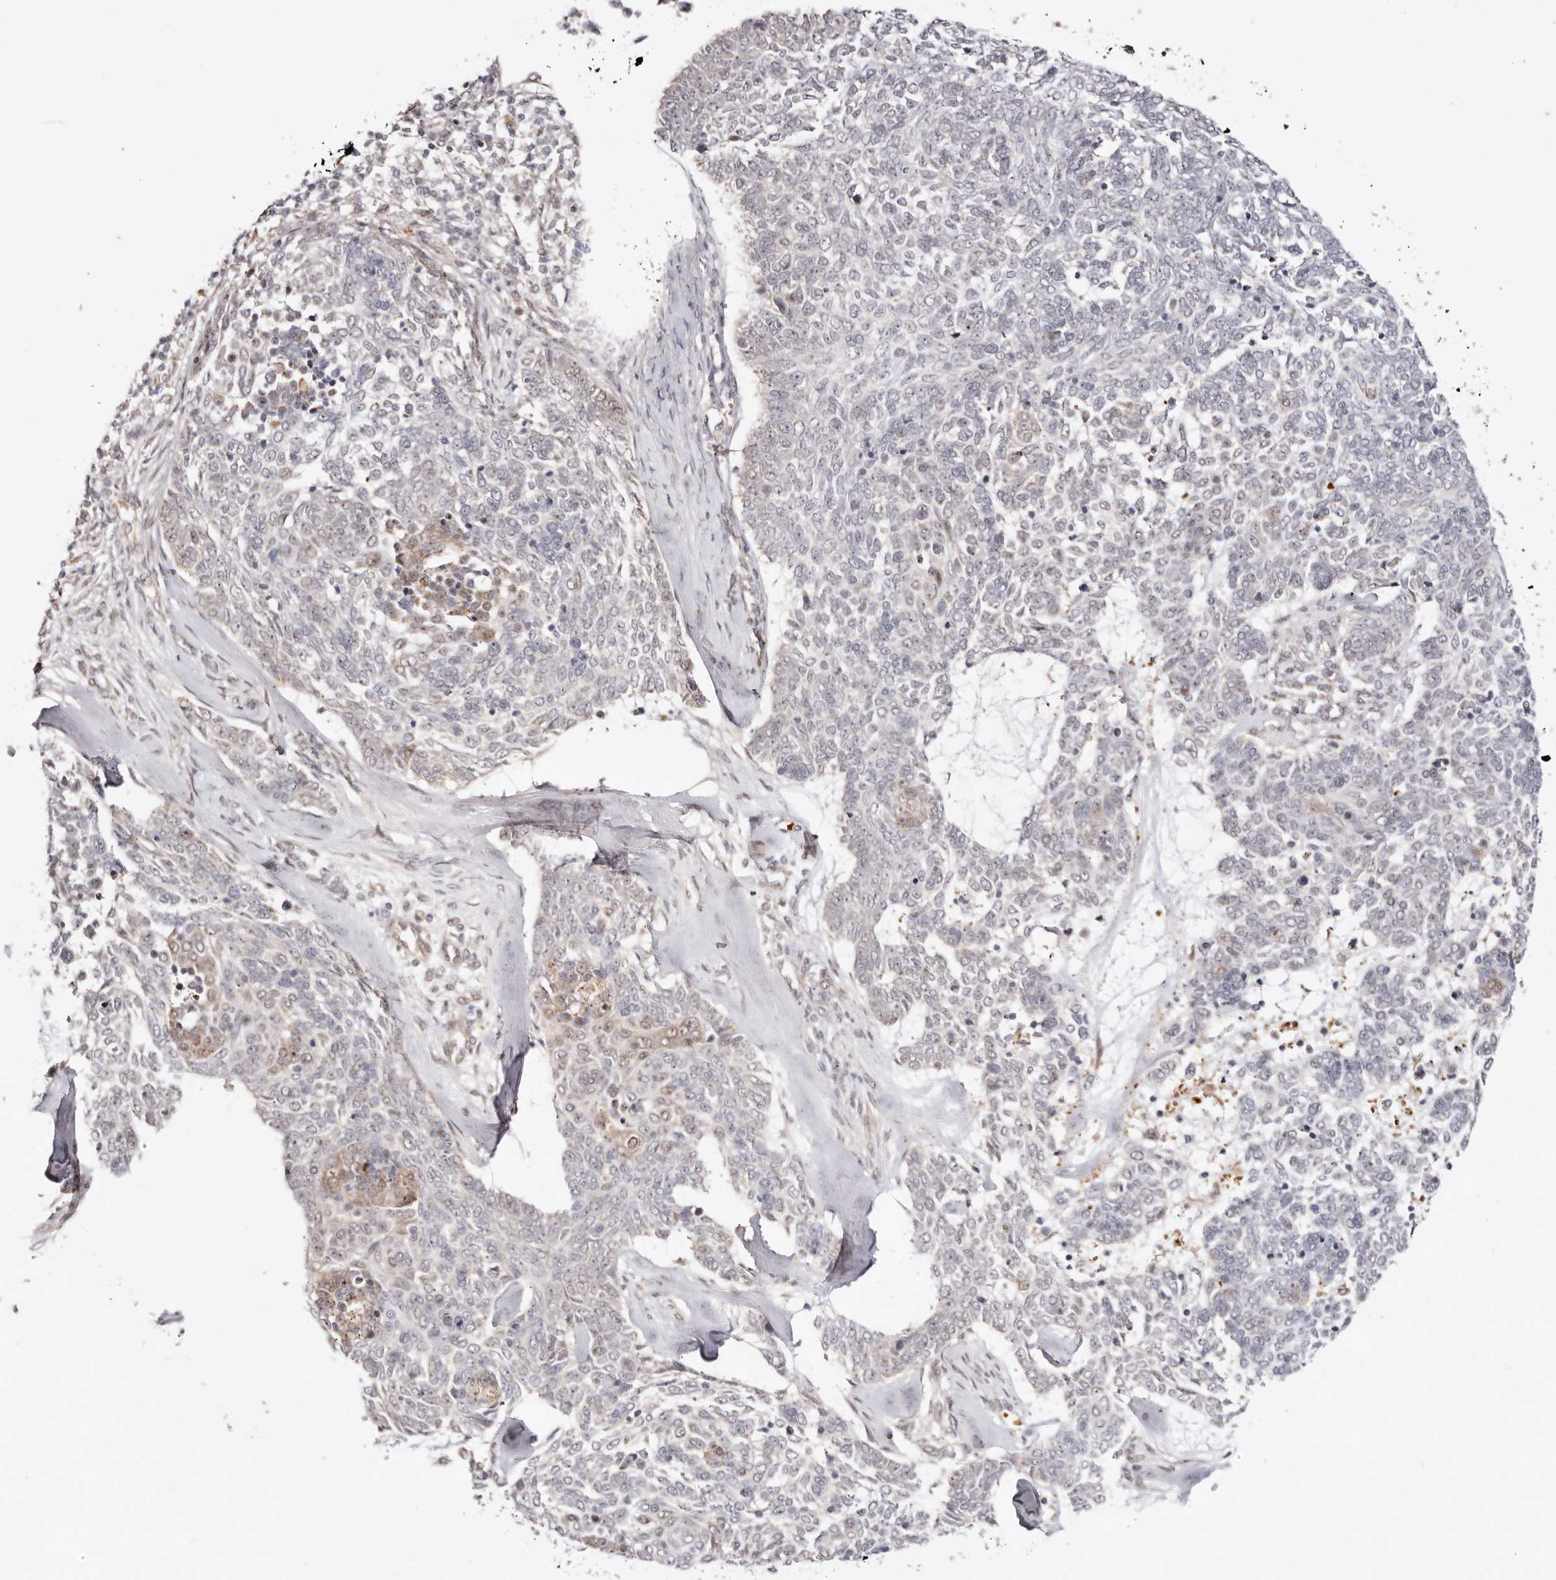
{"staining": {"intensity": "weak", "quantity": "<25%", "location": "nuclear"}, "tissue": "skin cancer", "cell_type": "Tumor cells", "image_type": "cancer", "snomed": [{"axis": "morphology", "description": "Basal cell carcinoma"}, {"axis": "topography", "description": "Skin"}], "caption": "High magnification brightfield microscopy of skin basal cell carcinoma stained with DAB (3,3'-diaminobenzidine) (brown) and counterstained with hematoxylin (blue): tumor cells show no significant staining.", "gene": "WRN", "patient": {"sex": "female", "age": 81}}